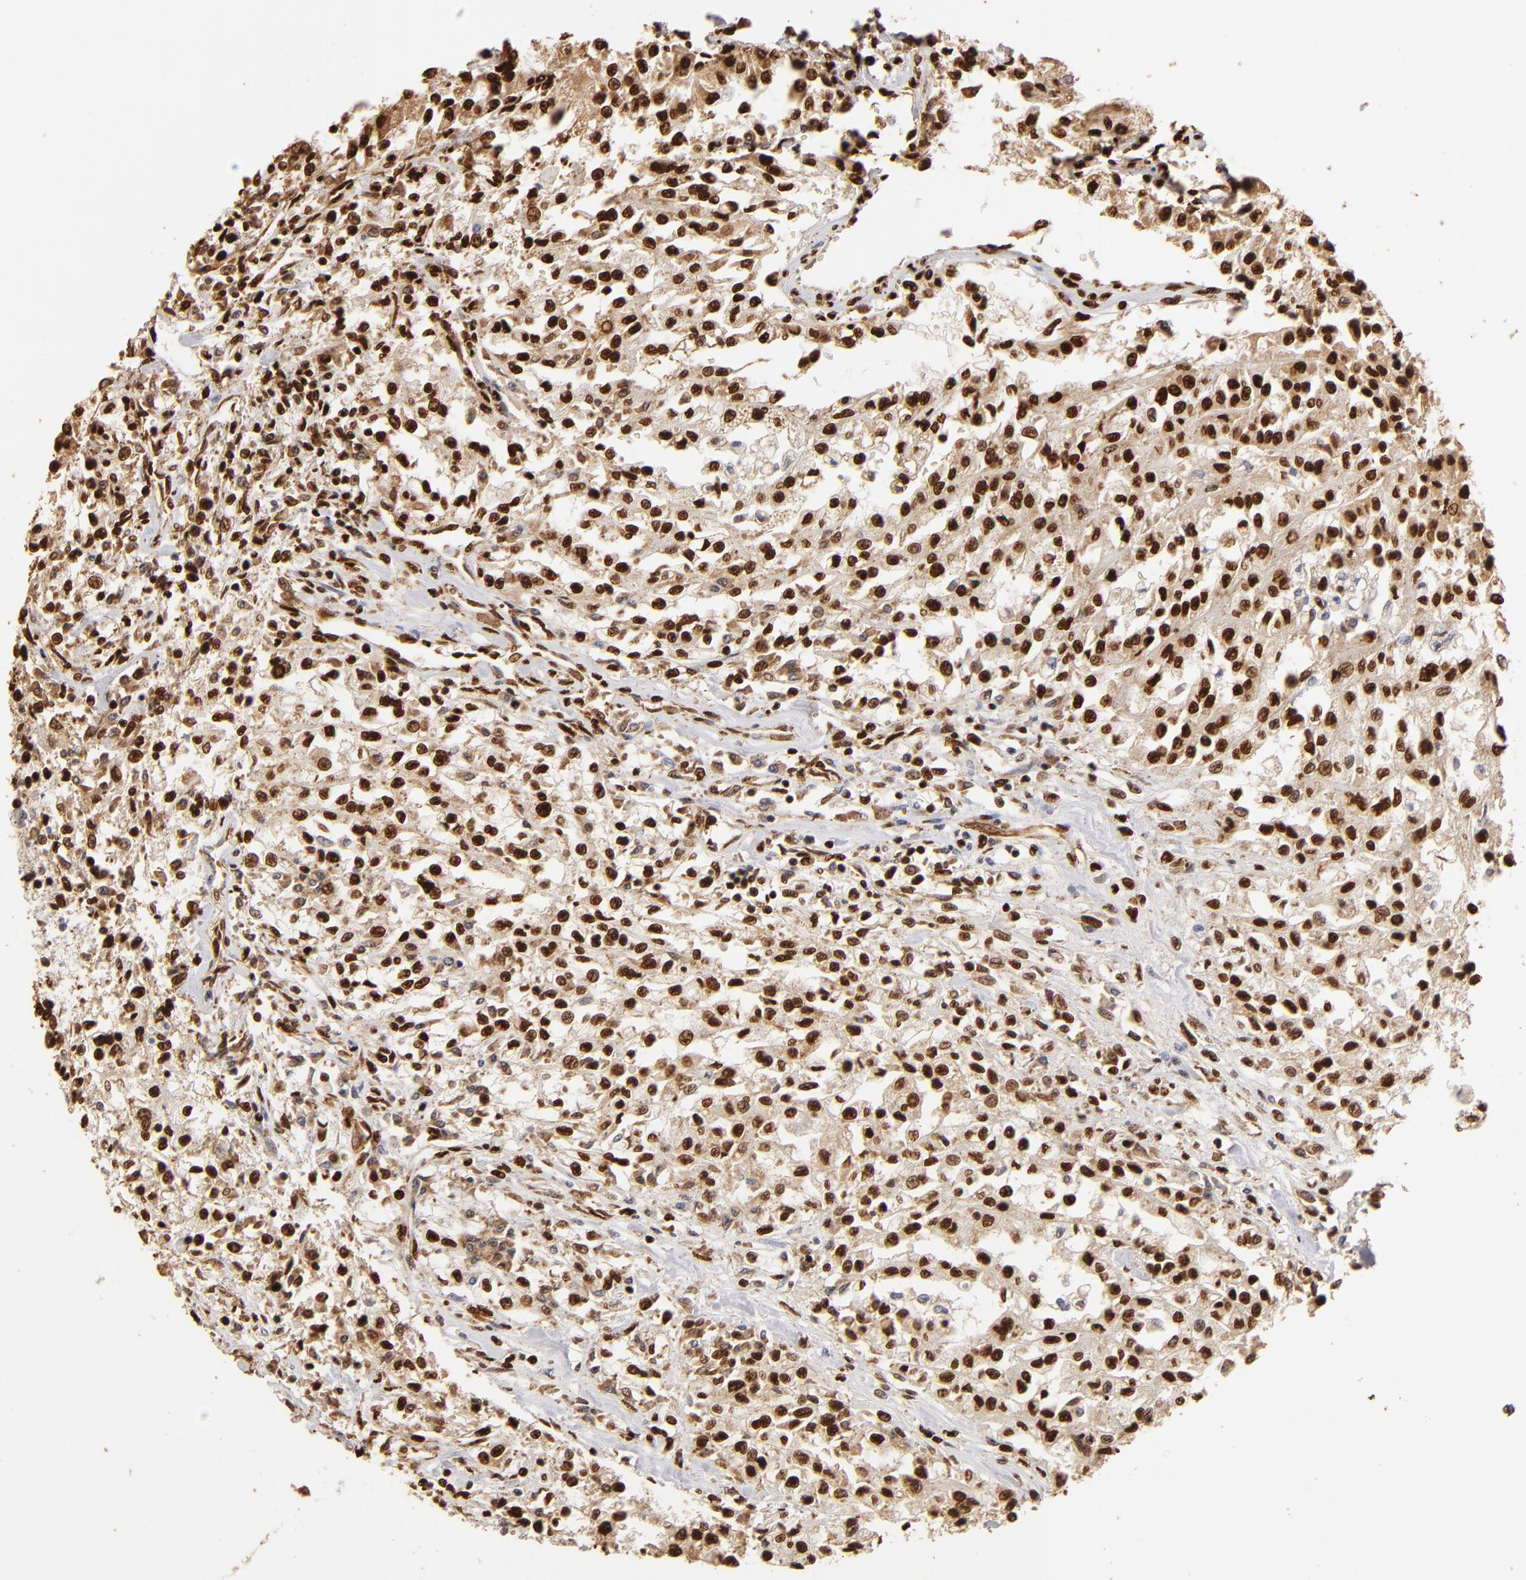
{"staining": {"intensity": "strong", "quantity": ">75%", "location": "nuclear"}, "tissue": "renal cancer", "cell_type": "Tumor cells", "image_type": "cancer", "snomed": [{"axis": "morphology", "description": "Adenocarcinoma, NOS"}, {"axis": "topography", "description": "Kidney"}], "caption": "Strong nuclear positivity for a protein is present in approximately >75% of tumor cells of adenocarcinoma (renal) using immunohistochemistry (IHC).", "gene": "ILF3", "patient": {"sex": "male", "age": 78}}